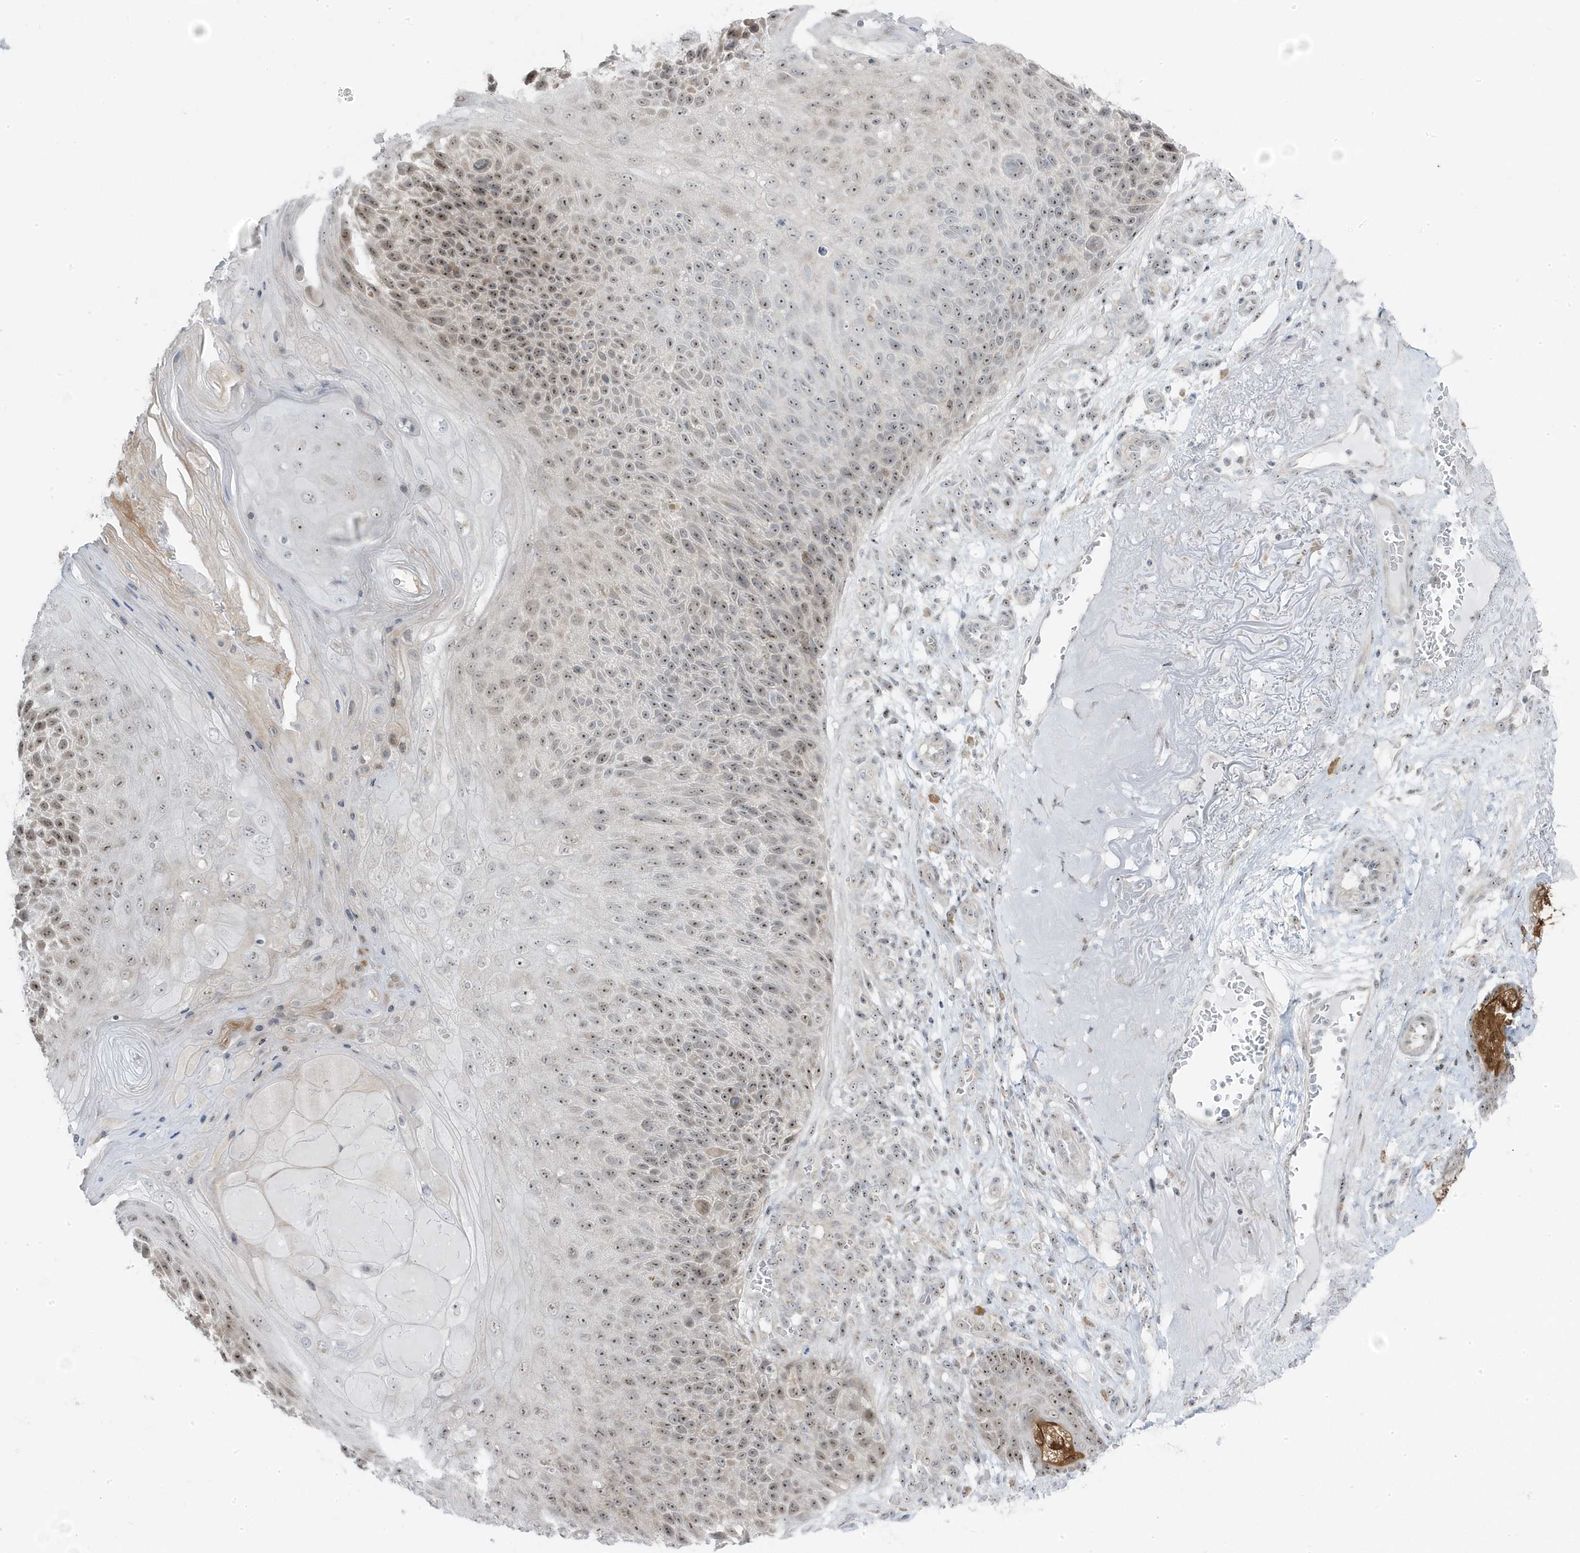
{"staining": {"intensity": "moderate", "quantity": "25%-75%", "location": "nuclear"}, "tissue": "skin cancer", "cell_type": "Tumor cells", "image_type": "cancer", "snomed": [{"axis": "morphology", "description": "Squamous cell carcinoma, NOS"}, {"axis": "topography", "description": "Skin"}], "caption": "A high-resolution image shows immunohistochemistry staining of squamous cell carcinoma (skin), which displays moderate nuclear staining in about 25%-75% of tumor cells.", "gene": "TSEN15", "patient": {"sex": "female", "age": 88}}